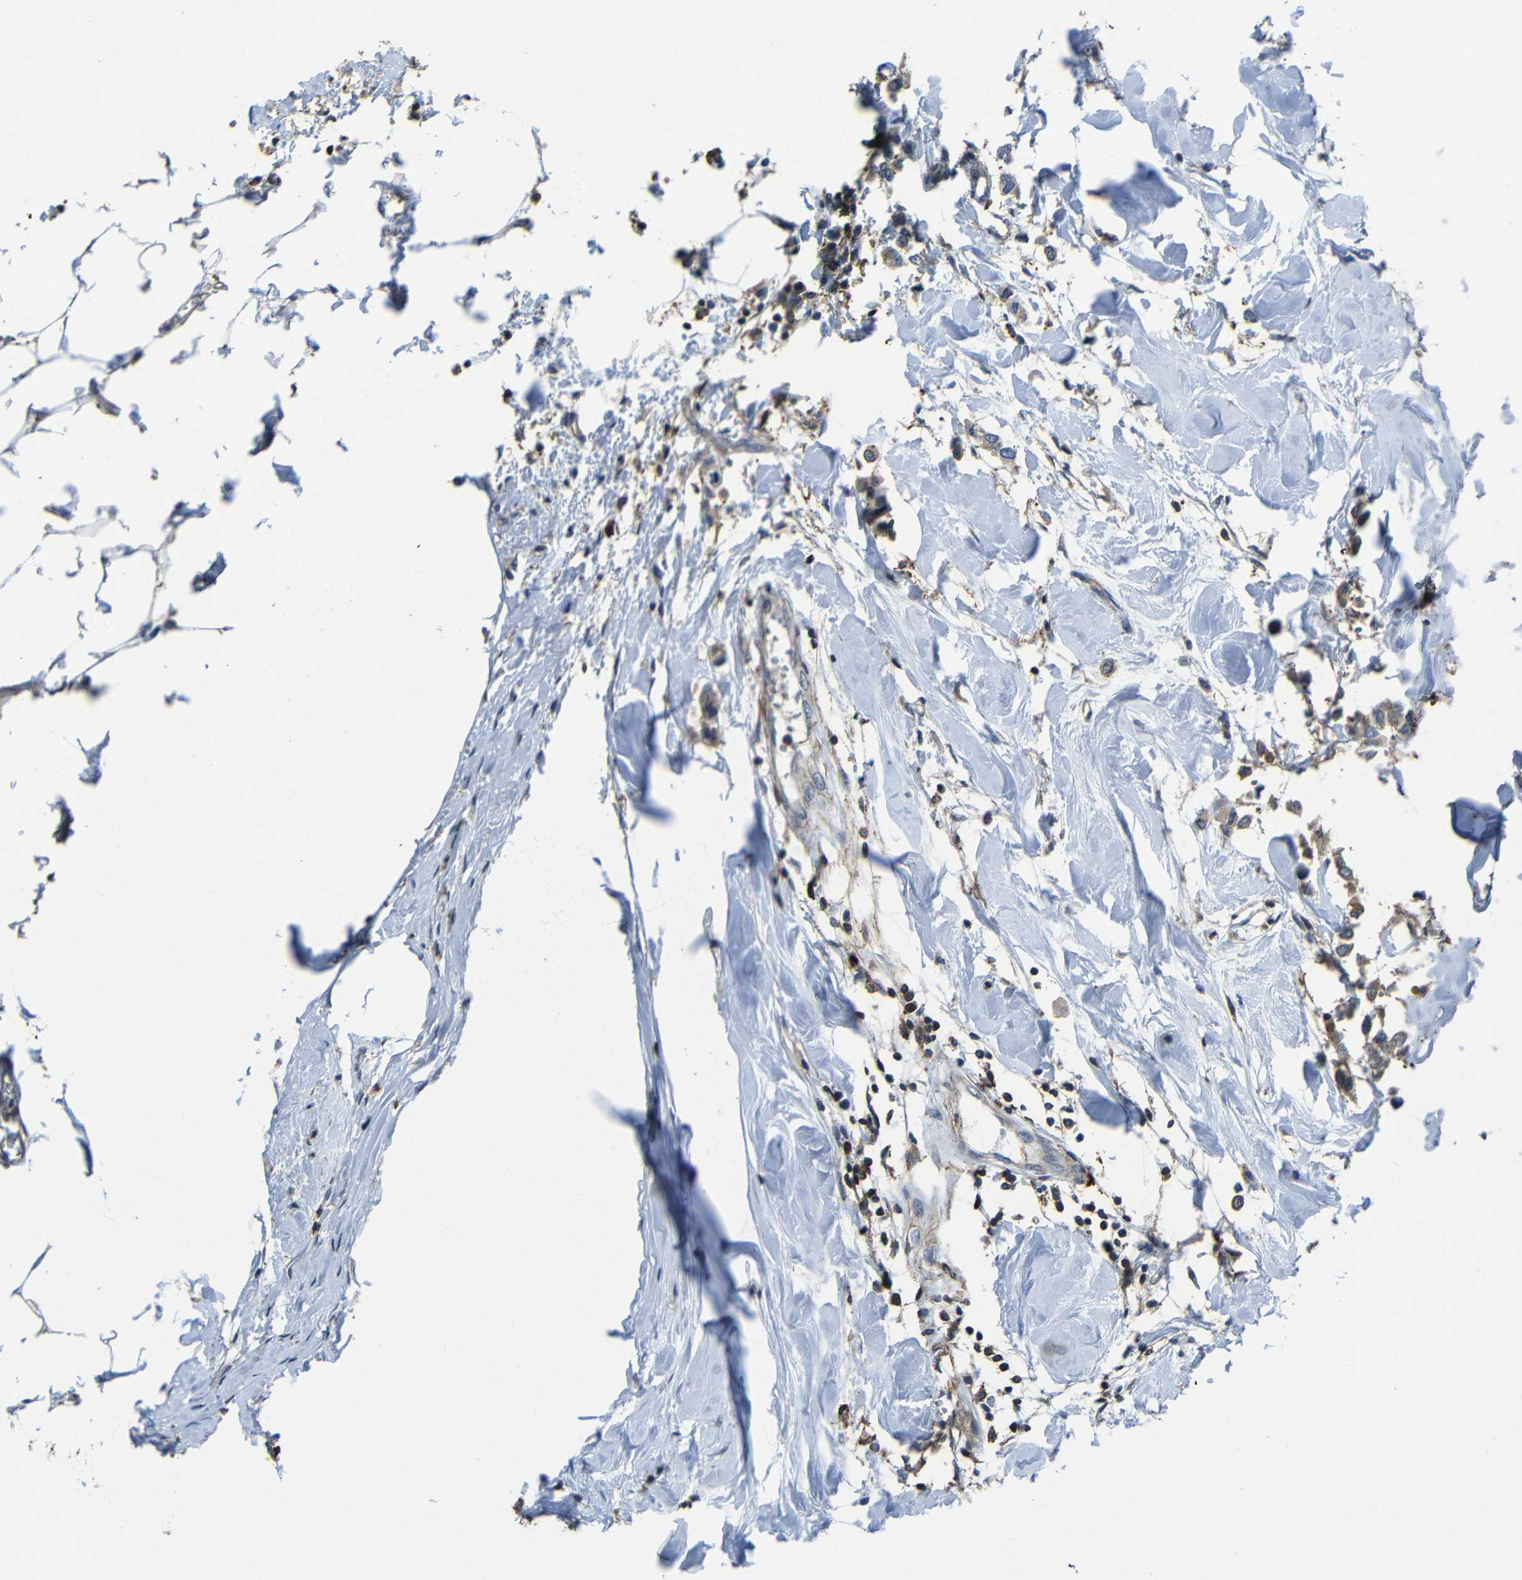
{"staining": {"intensity": "moderate", "quantity": ">75%", "location": "cytoplasmic/membranous"}, "tissue": "breast cancer", "cell_type": "Tumor cells", "image_type": "cancer", "snomed": [{"axis": "morphology", "description": "Lobular carcinoma"}, {"axis": "topography", "description": "Breast"}], "caption": "The immunohistochemical stain shows moderate cytoplasmic/membranous expression in tumor cells of breast cancer tissue.", "gene": "GDI1", "patient": {"sex": "female", "age": 51}}